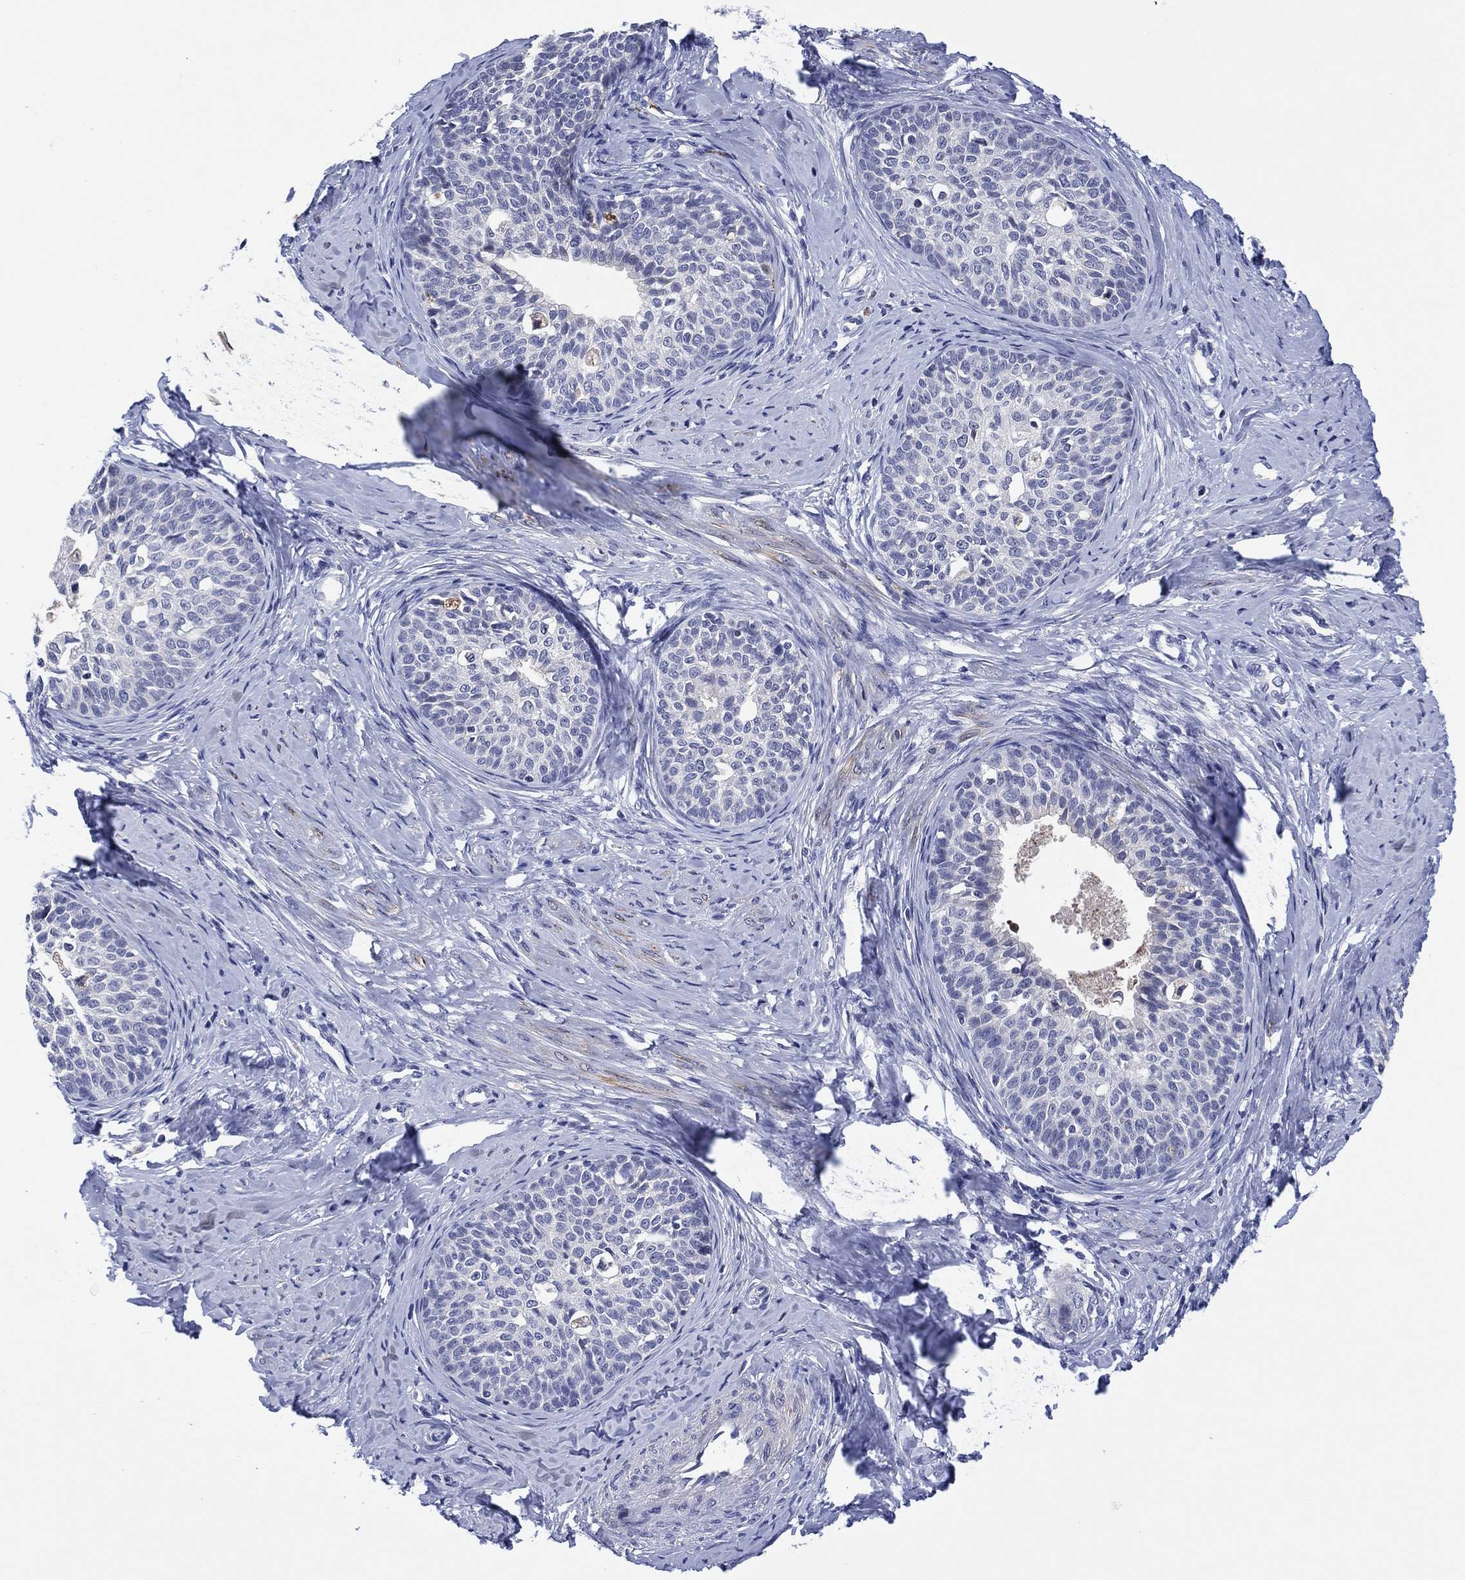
{"staining": {"intensity": "negative", "quantity": "none", "location": "none"}, "tissue": "cervical cancer", "cell_type": "Tumor cells", "image_type": "cancer", "snomed": [{"axis": "morphology", "description": "Squamous cell carcinoma, NOS"}, {"axis": "topography", "description": "Cervix"}], "caption": "The photomicrograph reveals no significant staining in tumor cells of cervical cancer.", "gene": "CLIP3", "patient": {"sex": "female", "age": 51}}